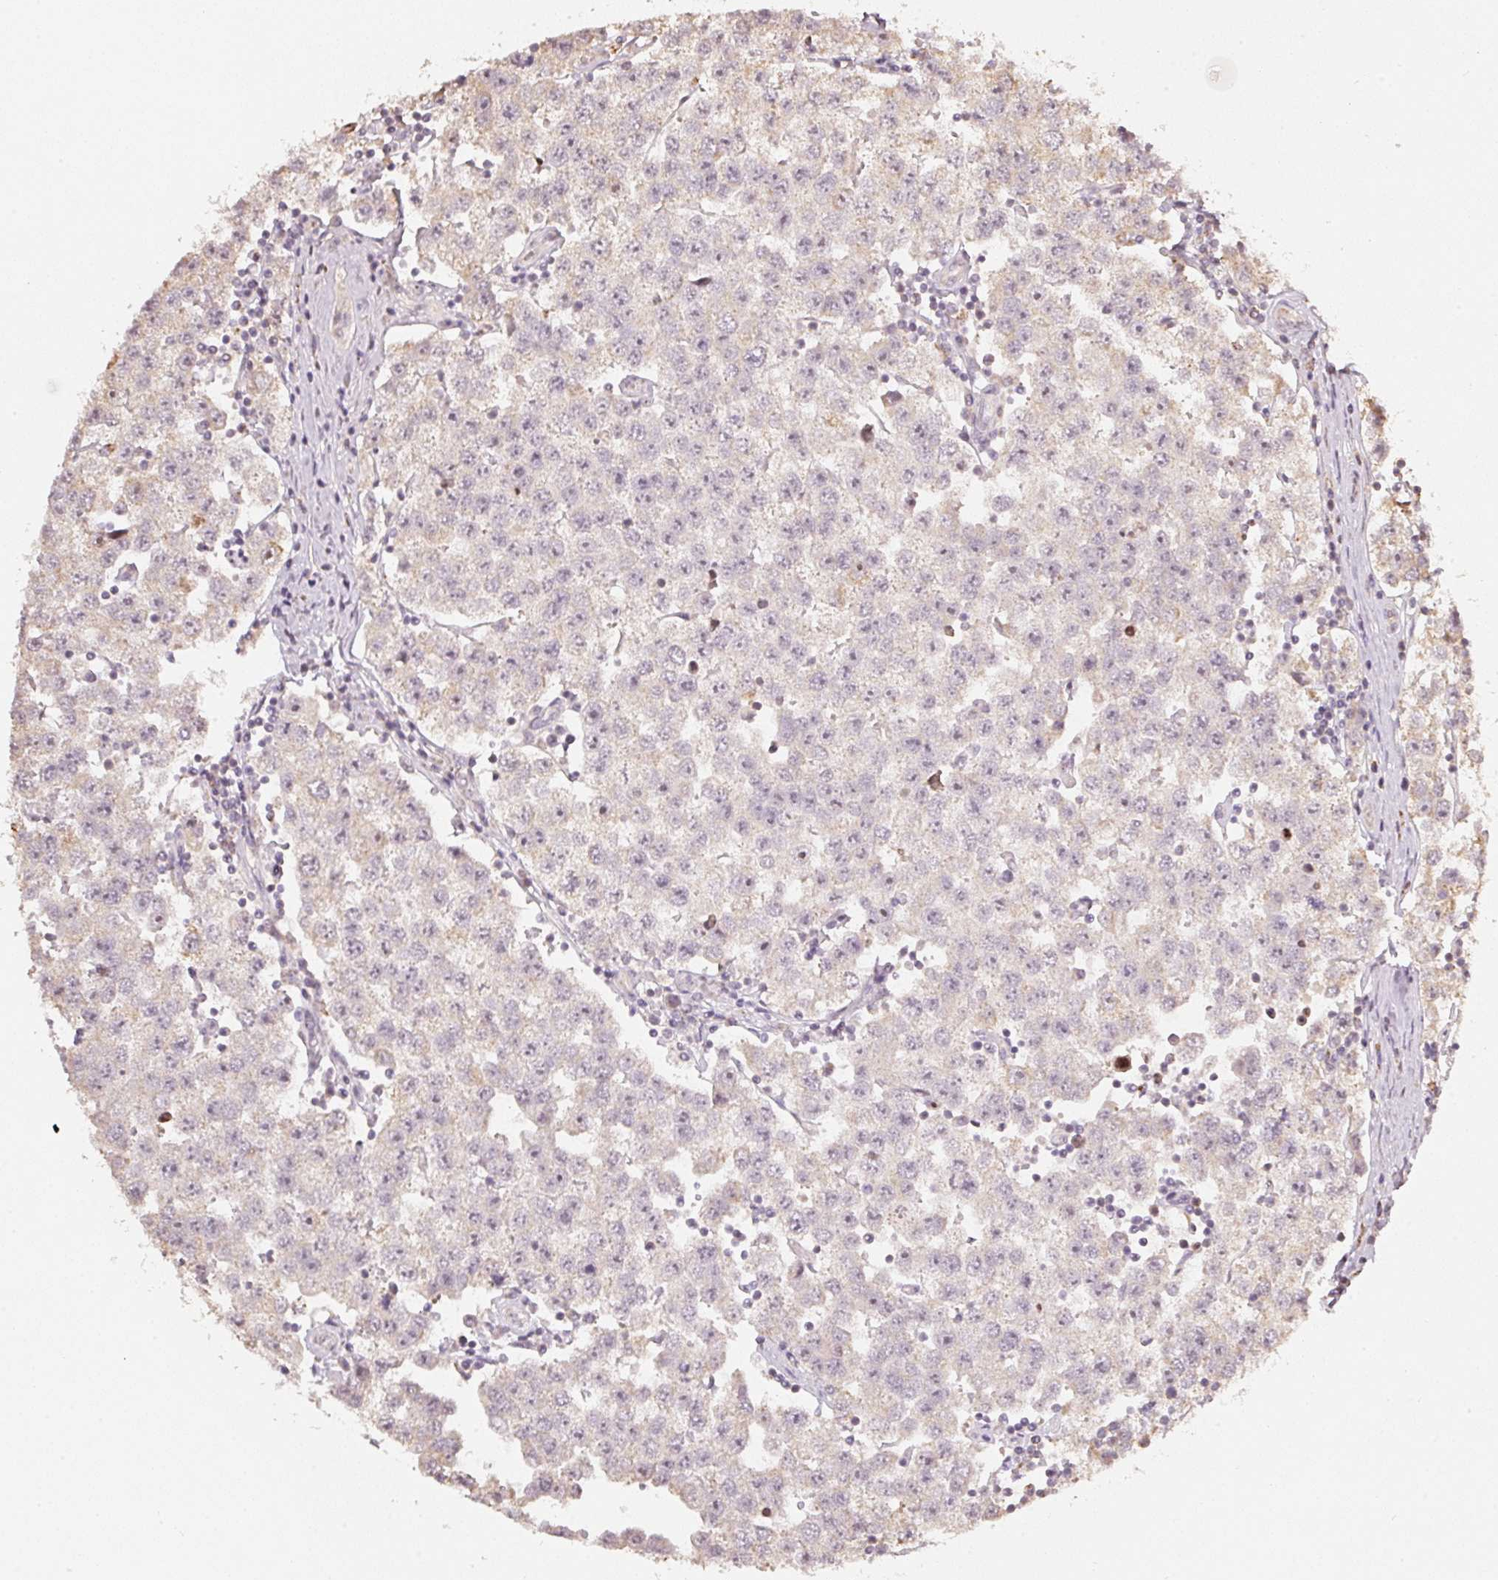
{"staining": {"intensity": "negative", "quantity": "none", "location": "none"}, "tissue": "testis cancer", "cell_type": "Tumor cells", "image_type": "cancer", "snomed": [{"axis": "morphology", "description": "Seminoma, NOS"}, {"axis": "topography", "description": "Testis"}], "caption": "Testis cancer stained for a protein using IHC displays no staining tumor cells.", "gene": "RAB35", "patient": {"sex": "male", "age": 34}}